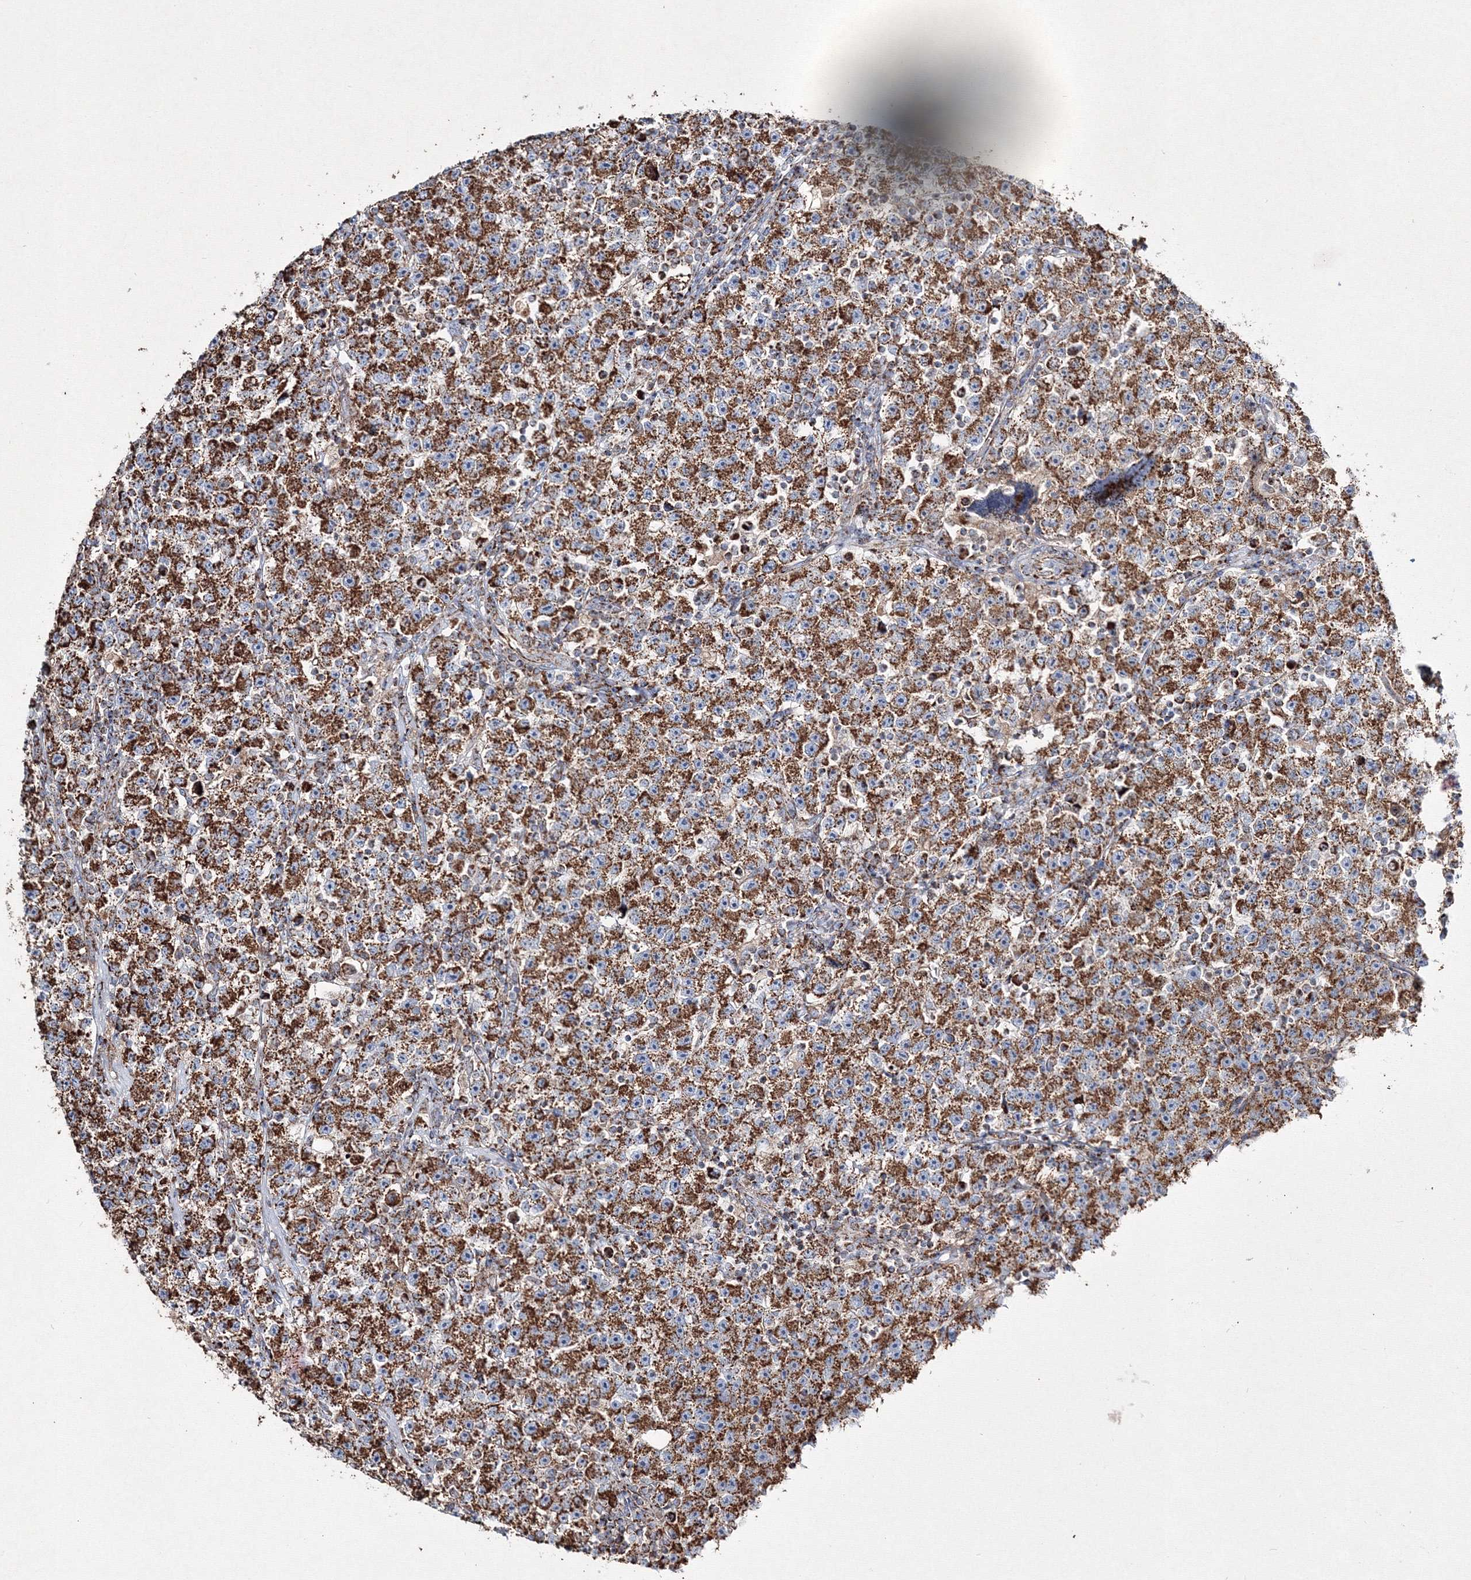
{"staining": {"intensity": "moderate", "quantity": ">75%", "location": "cytoplasmic/membranous"}, "tissue": "testis cancer", "cell_type": "Tumor cells", "image_type": "cancer", "snomed": [{"axis": "morphology", "description": "Seminoma, NOS"}, {"axis": "topography", "description": "Testis"}], "caption": "IHC image of human testis cancer stained for a protein (brown), which reveals medium levels of moderate cytoplasmic/membranous expression in about >75% of tumor cells.", "gene": "IGSF9", "patient": {"sex": "male", "age": 22}}